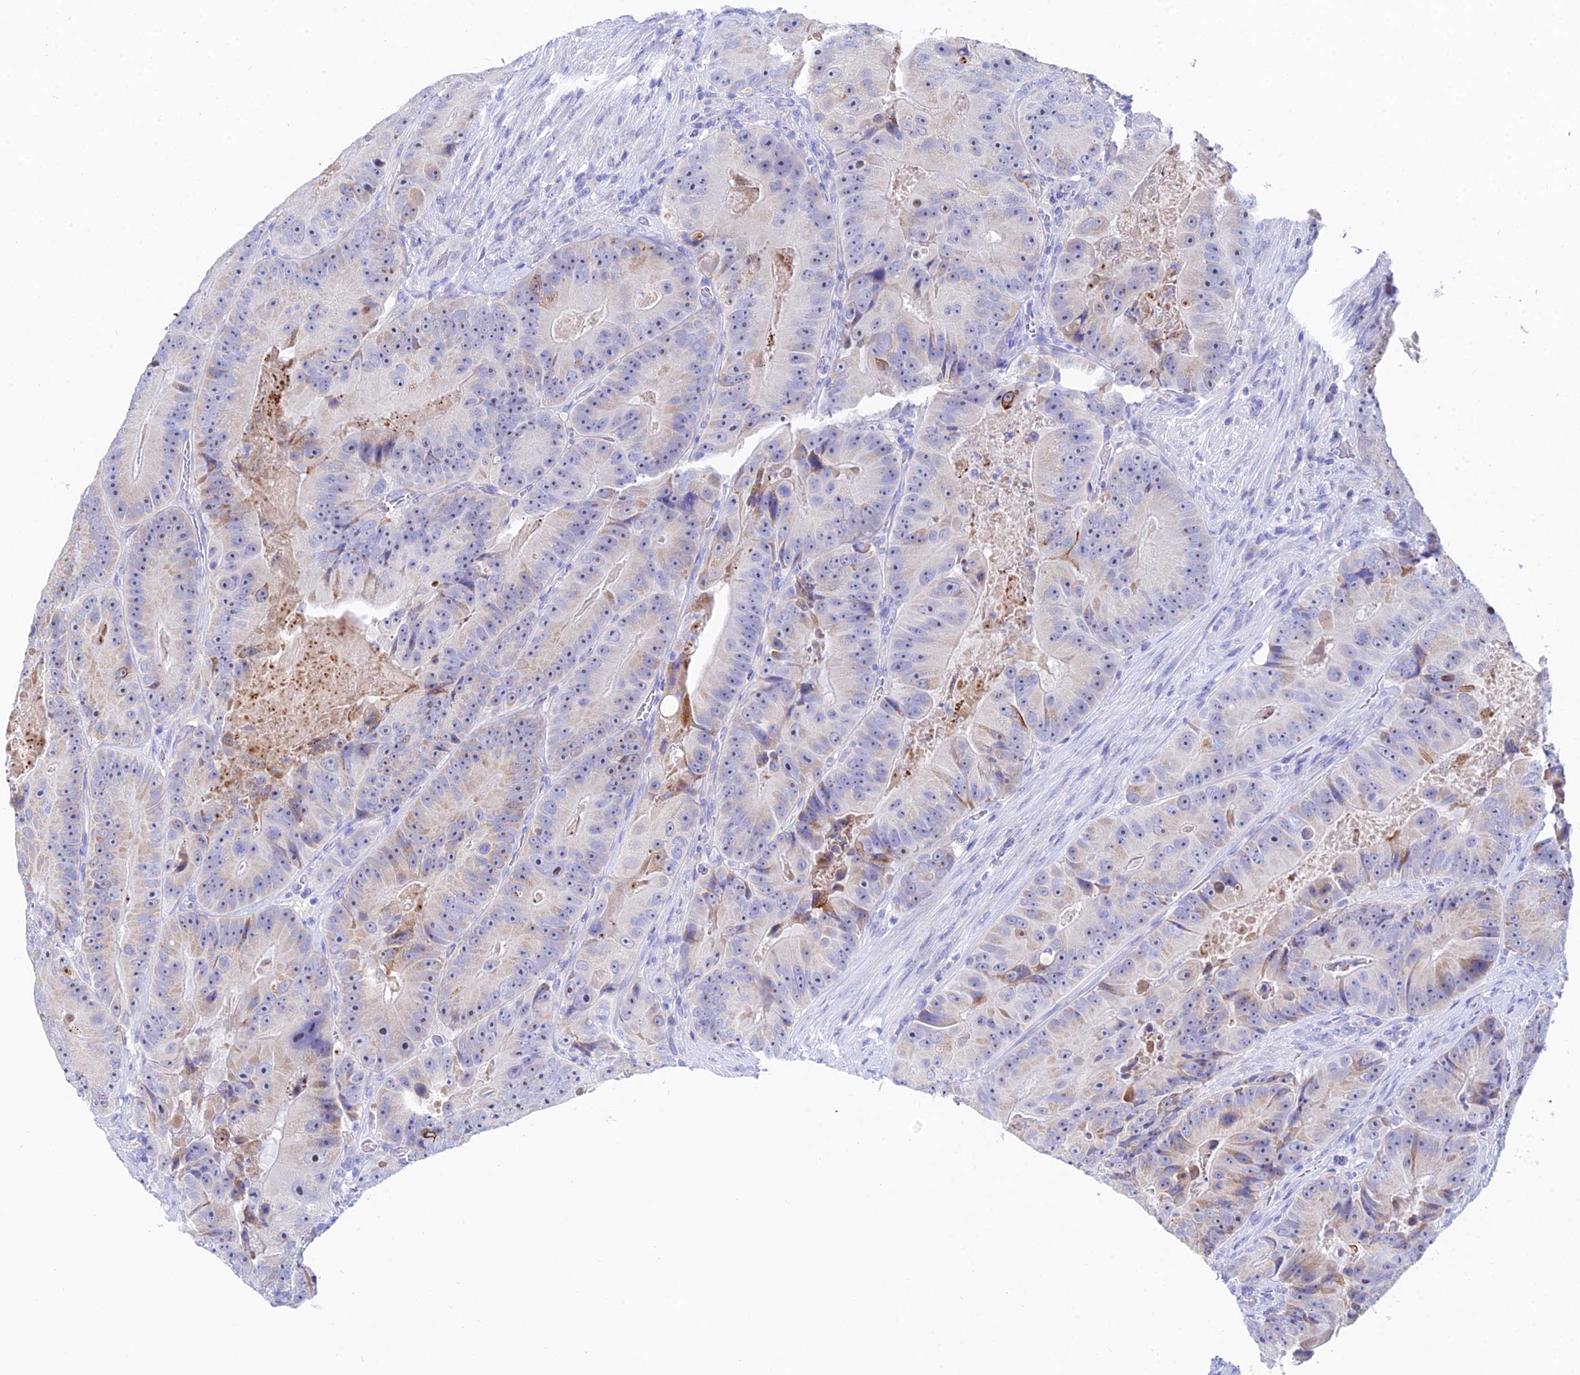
{"staining": {"intensity": "moderate", "quantity": "25%-75%", "location": "nuclear"}, "tissue": "colorectal cancer", "cell_type": "Tumor cells", "image_type": "cancer", "snomed": [{"axis": "morphology", "description": "Adenocarcinoma, NOS"}, {"axis": "topography", "description": "Colon"}], "caption": "A medium amount of moderate nuclear positivity is appreciated in about 25%-75% of tumor cells in adenocarcinoma (colorectal) tissue.", "gene": "CEP41", "patient": {"sex": "female", "age": 86}}